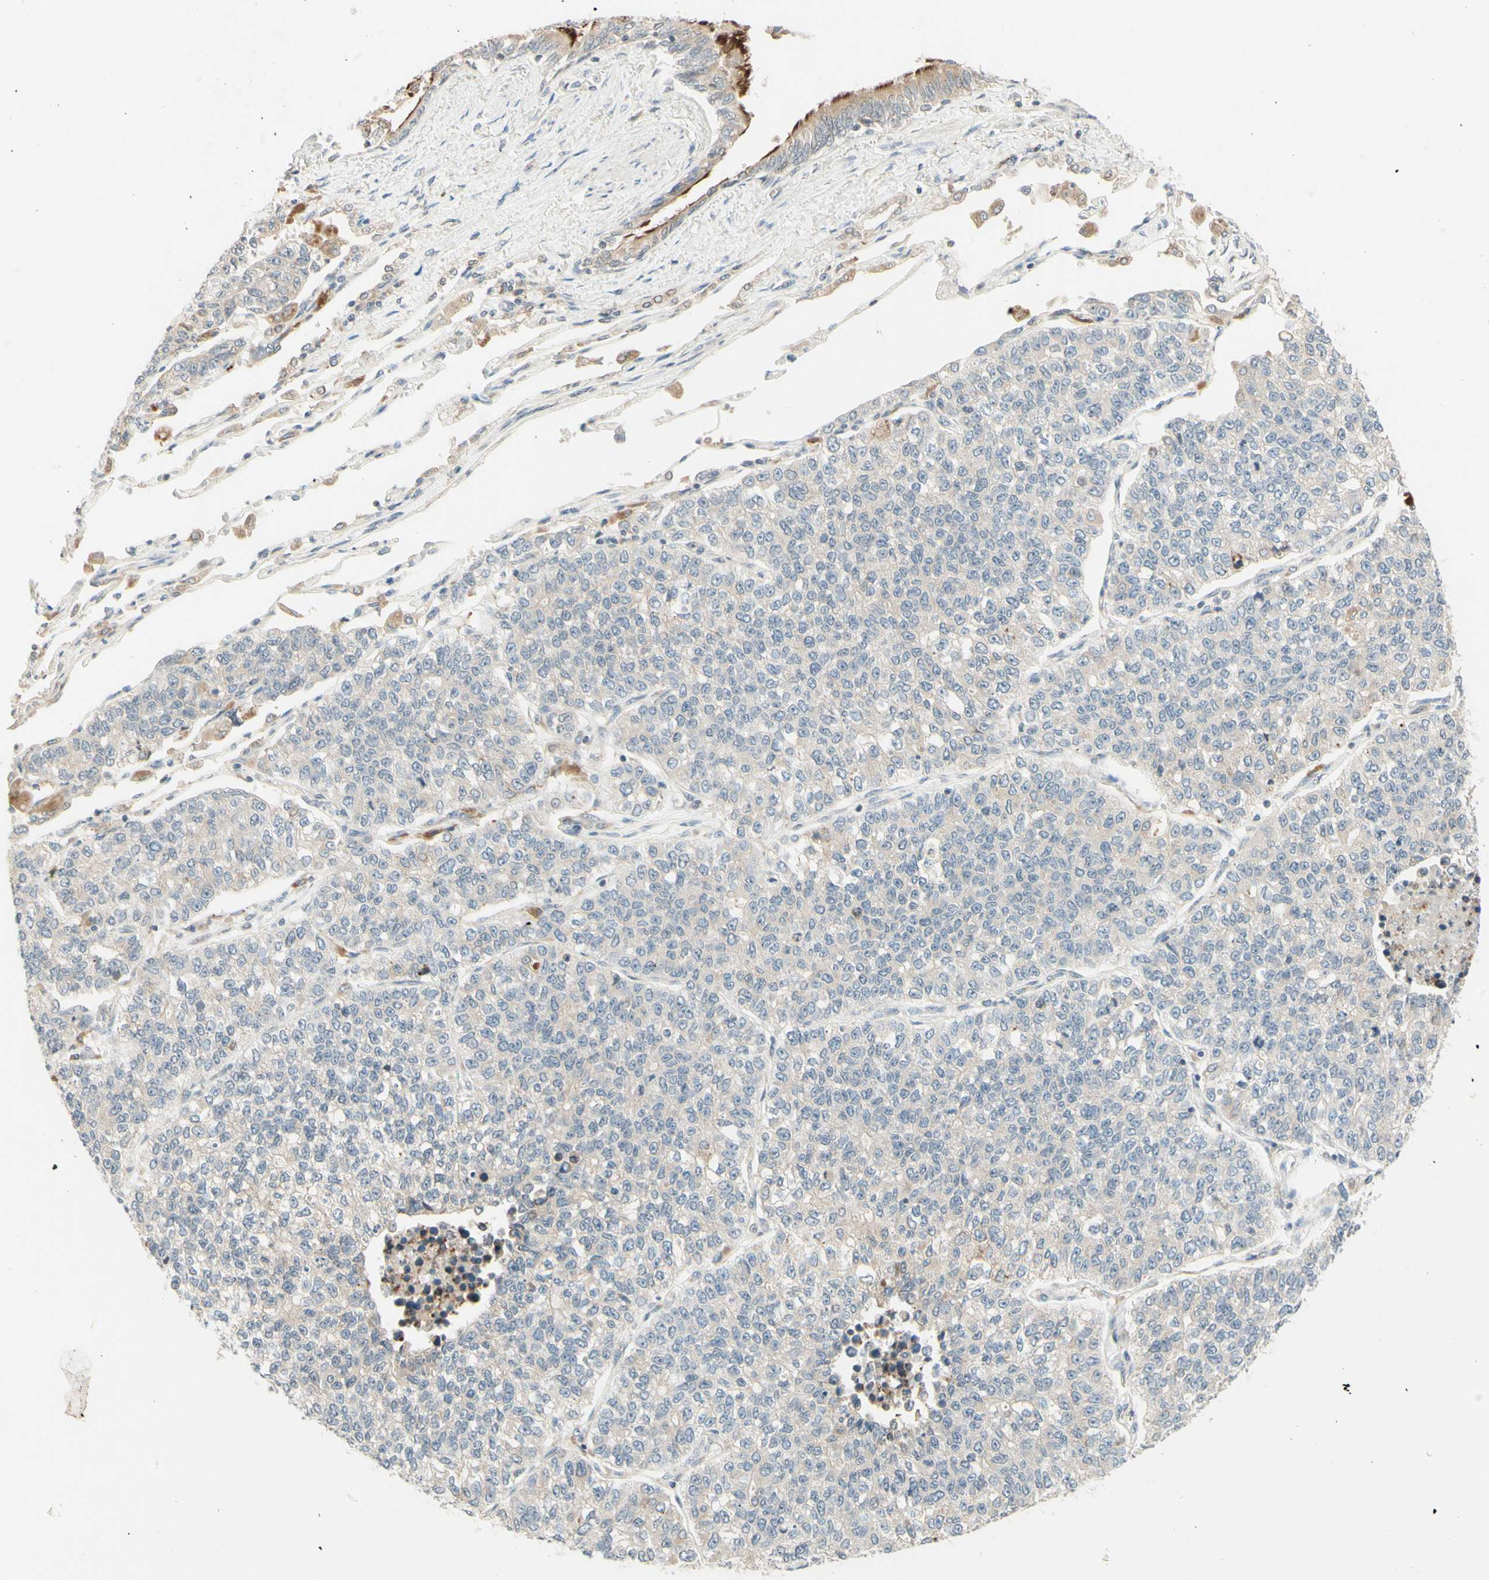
{"staining": {"intensity": "negative", "quantity": "none", "location": "none"}, "tissue": "lung cancer", "cell_type": "Tumor cells", "image_type": "cancer", "snomed": [{"axis": "morphology", "description": "Adenocarcinoma, NOS"}, {"axis": "topography", "description": "Lung"}], "caption": "Immunohistochemical staining of lung cancer demonstrates no significant staining in tumor cells. (DAB IHC visualized using brightfield microscopy, high magnification).", "gene": "ZW10", "patient": {"sex": "male", "age": 49}}